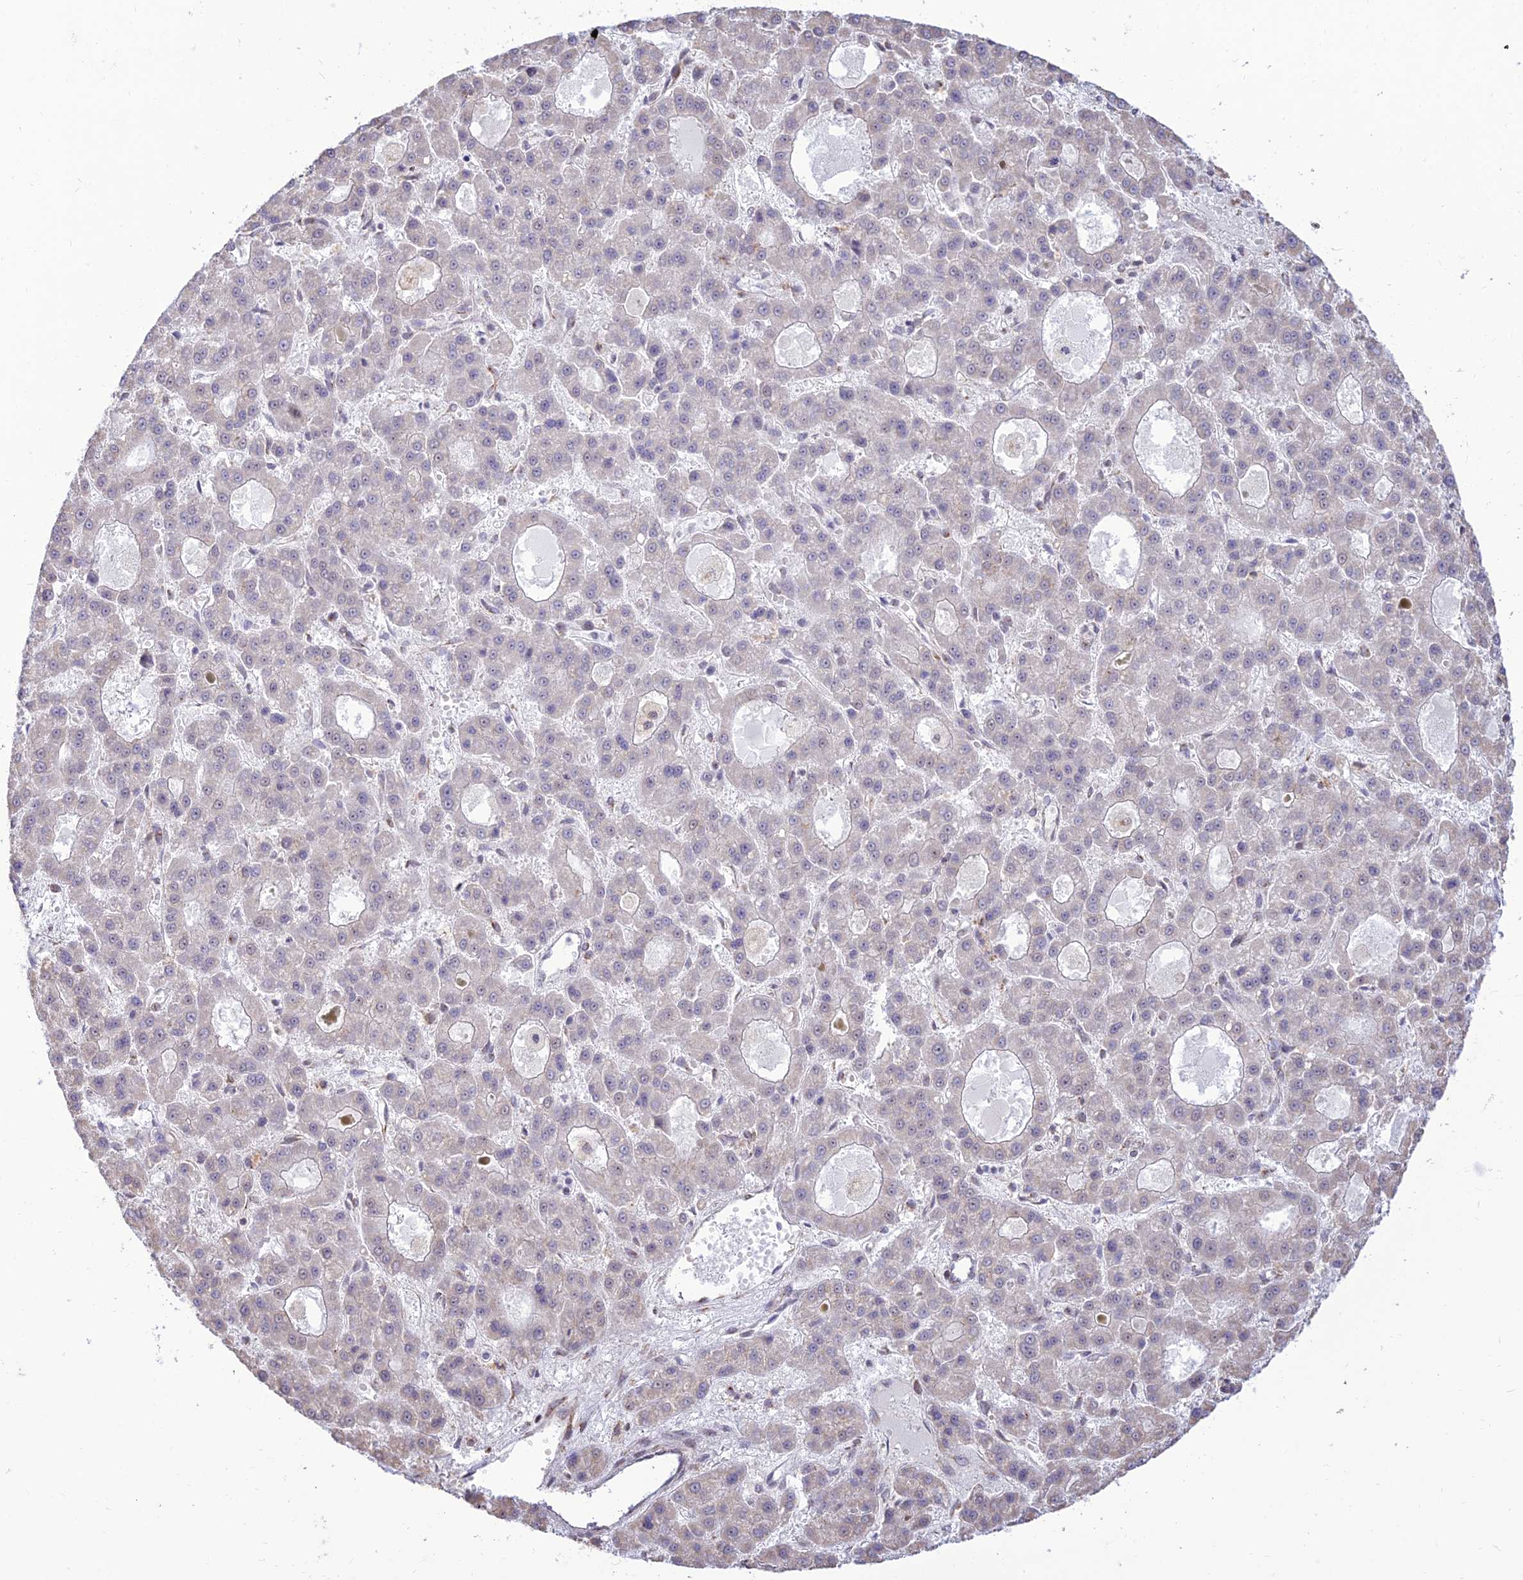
{"staining": {"intensity": "negative", "quantity": "none", "location": "none"}, "tissue": "liver cancer", "cell_type": "Tumor cells", "image_type": "cancer", "snomed": [{"axis": "morphology", "description": "Carcinoma, Hepatocellular, NOS"}, {"axis": "topography", "description": "Liver"}], "caption": "Immunohistochemistry (IHC) of human liver cancer (hepatocellular carcinoma) reveals no positivity in tumor cells.", "gene": "GOLGA3", "patient": {"sex": "male", "age": 70}}